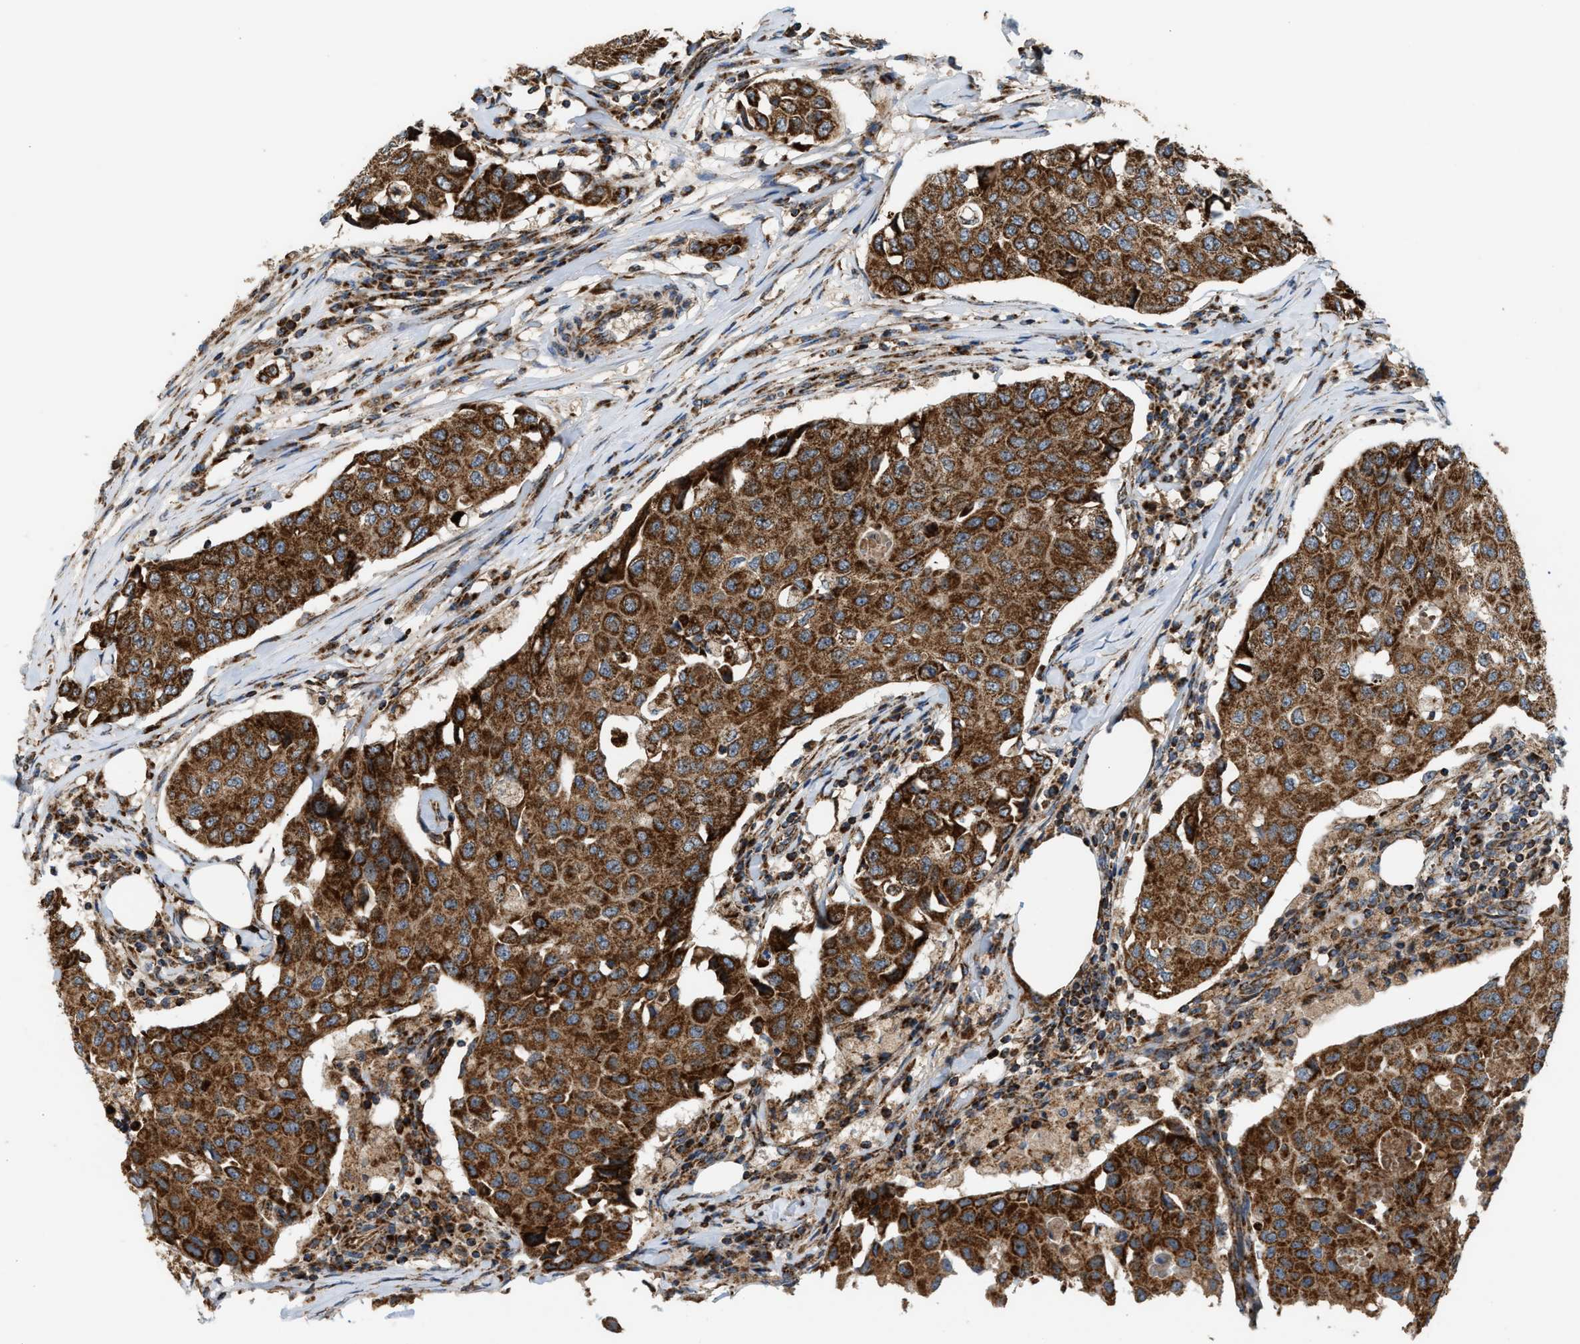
{"staining": {"intensity": "moderate", "quantity": ">75%", "location": "cytoplasmic/membranous"}, "tissue": "breast cancer", "cell_type": "Tumor cells", "image_type": "cancer", "snomed": [{"axis": "morphology", "description": "Duct carcinoma"}, {"axis": "topography", "description": "Breast"}], "caption": "A high-resolution micrograph shows immunohistochemistry (IHC) staining of breast cancer, which demonstrates moderate cytoplasmic/membranous staining in about >75% of tumor cells. (Stains: DAB in brown, nuclei in blue, Microscopy: brightfield microscopy at high magnification).", "gene": "SGSM2", "patient": {"sex": "female", "age": 80}}